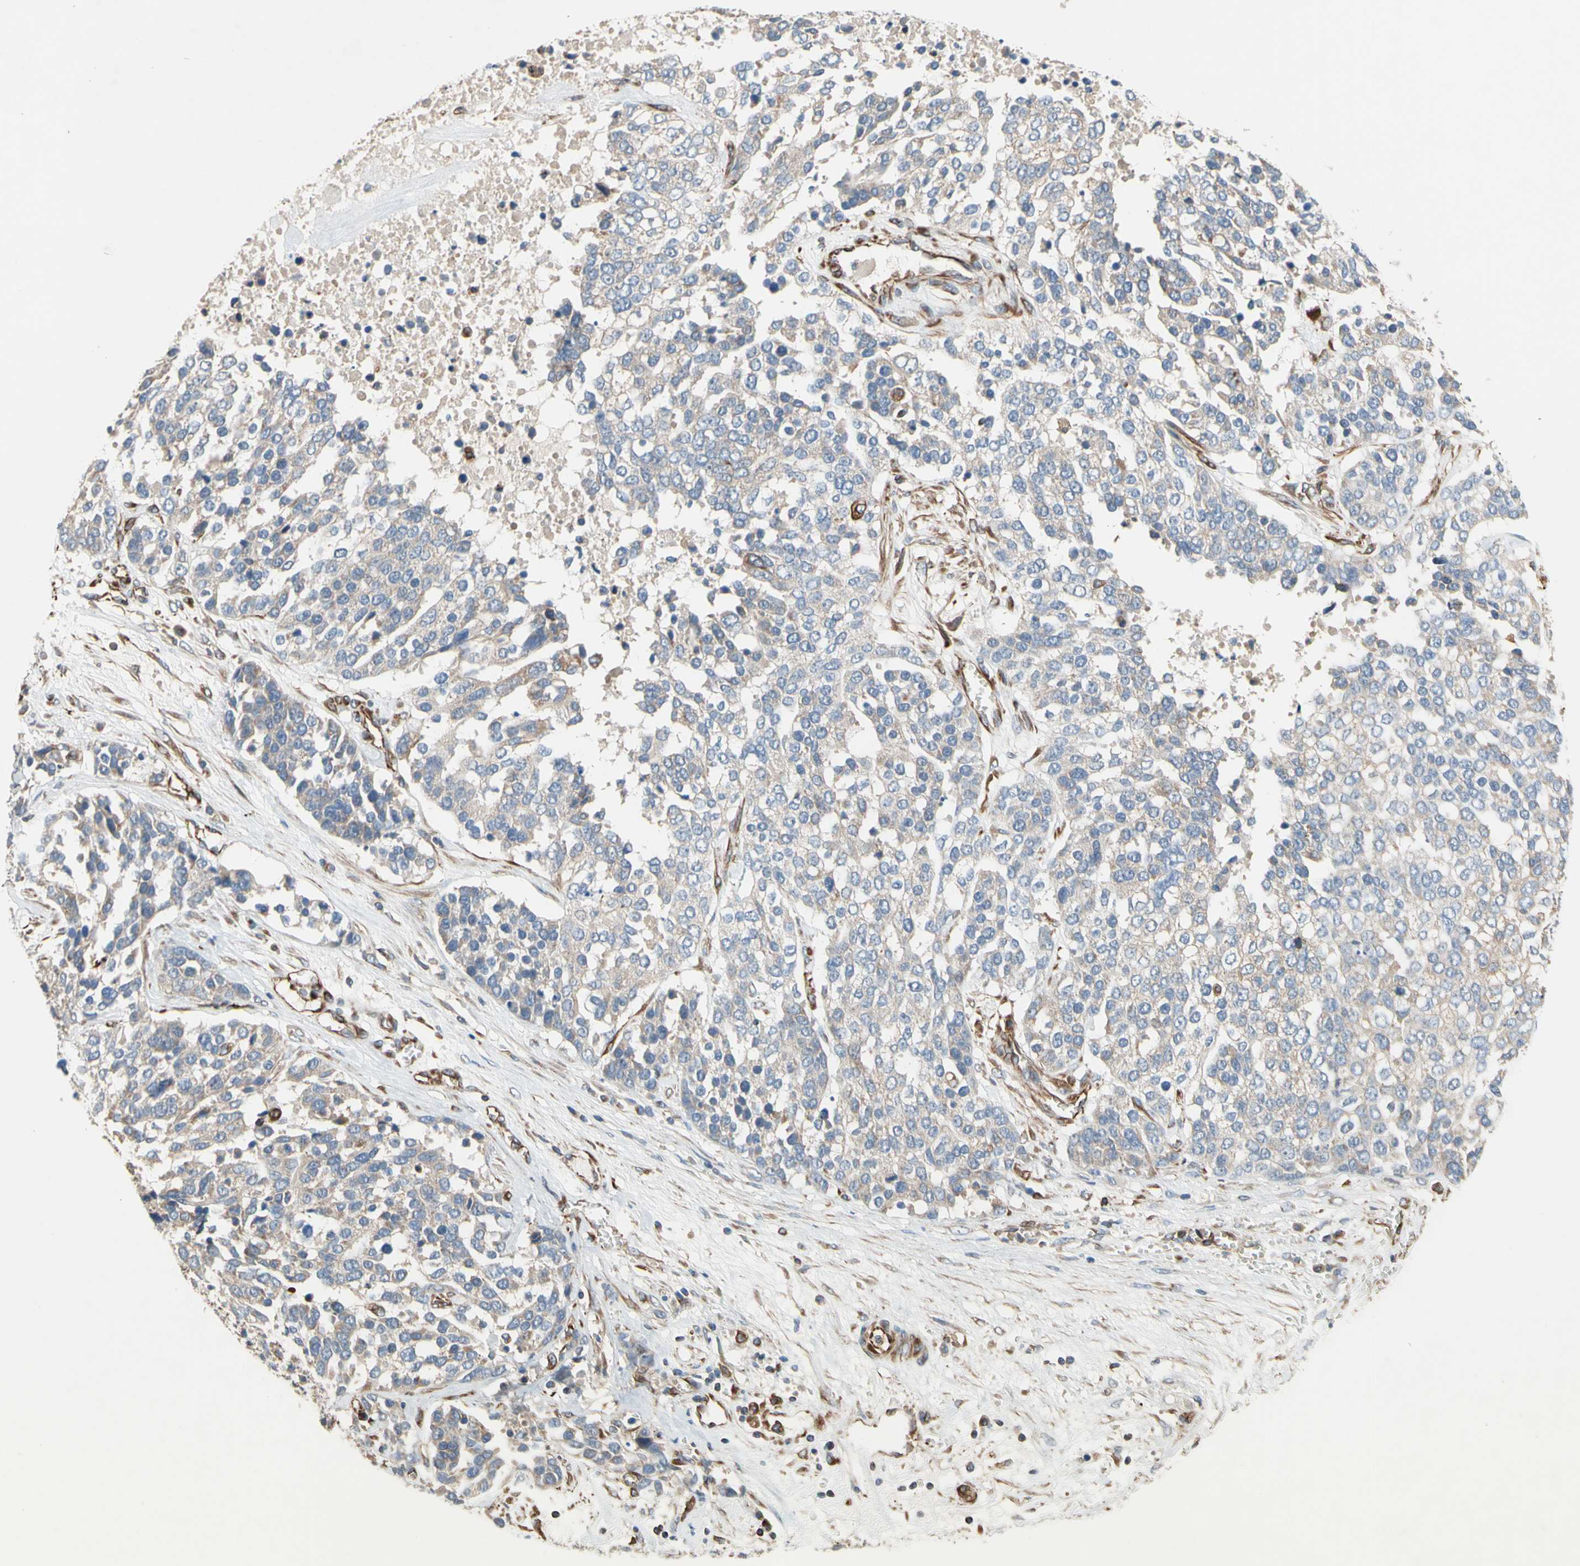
{"staining": {"intensity": "weak", "quantity": "<25%", "location": "cytoplasmic/membranous"}, "tissue": "ovarian cancer", "cell_type": "Tumor cells", "image_type": "cancer", "snomed": [{"axis": "morphology", "description": "Cystadenocarcinoma, serous, NOS"}, {"axis": "topography", "description": "Ovary"}], "caption": "Ovarian cancer (serous cystadenocarcinoma) stained for a protein using IHC demonstrates no expression tumor cells.", "gene": "TRAF2", "patient": {"sex": "female", "age": 44}}